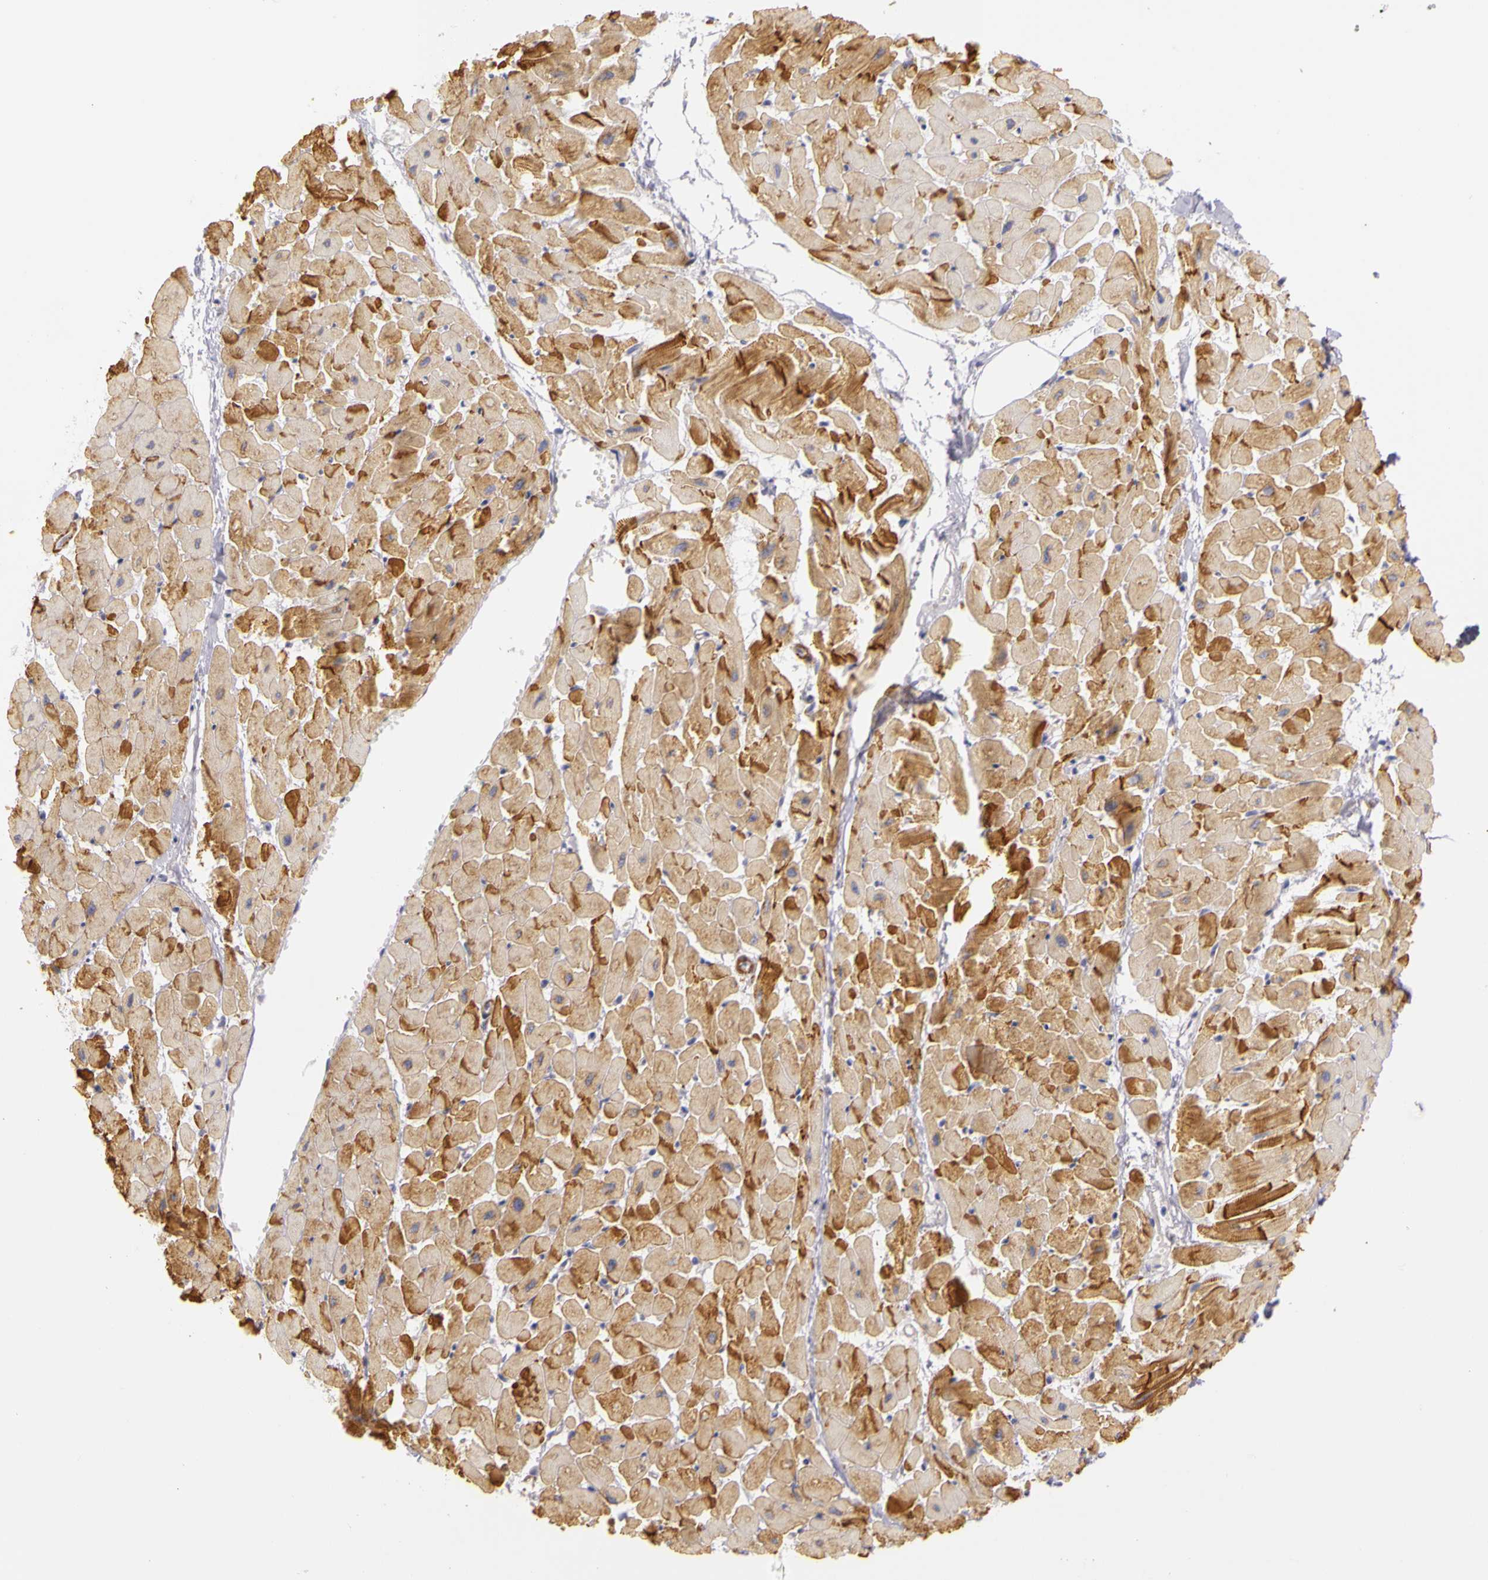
{"staining": {"intensity": "strong", "quantity": ">75%", "location": "cytoplasmic/membranous"}, "tissue": "heart muscle", "cell_type": "Cardiomyocytes", "image_type": "normal", "snomed": [{"axis": "morphology", "description": "Normal tissue, NOS"}, {"axis": "topography", "description": "Heart"}], "caption": "Immunohistochemical staining of unremarkable human heart muscle displays high levels of strong cytoplasmic/membranous positivity in about >75% of cardiomyocytes.", "gene": "CNTN2", "patient": {"sex": "female", "age": 19}}